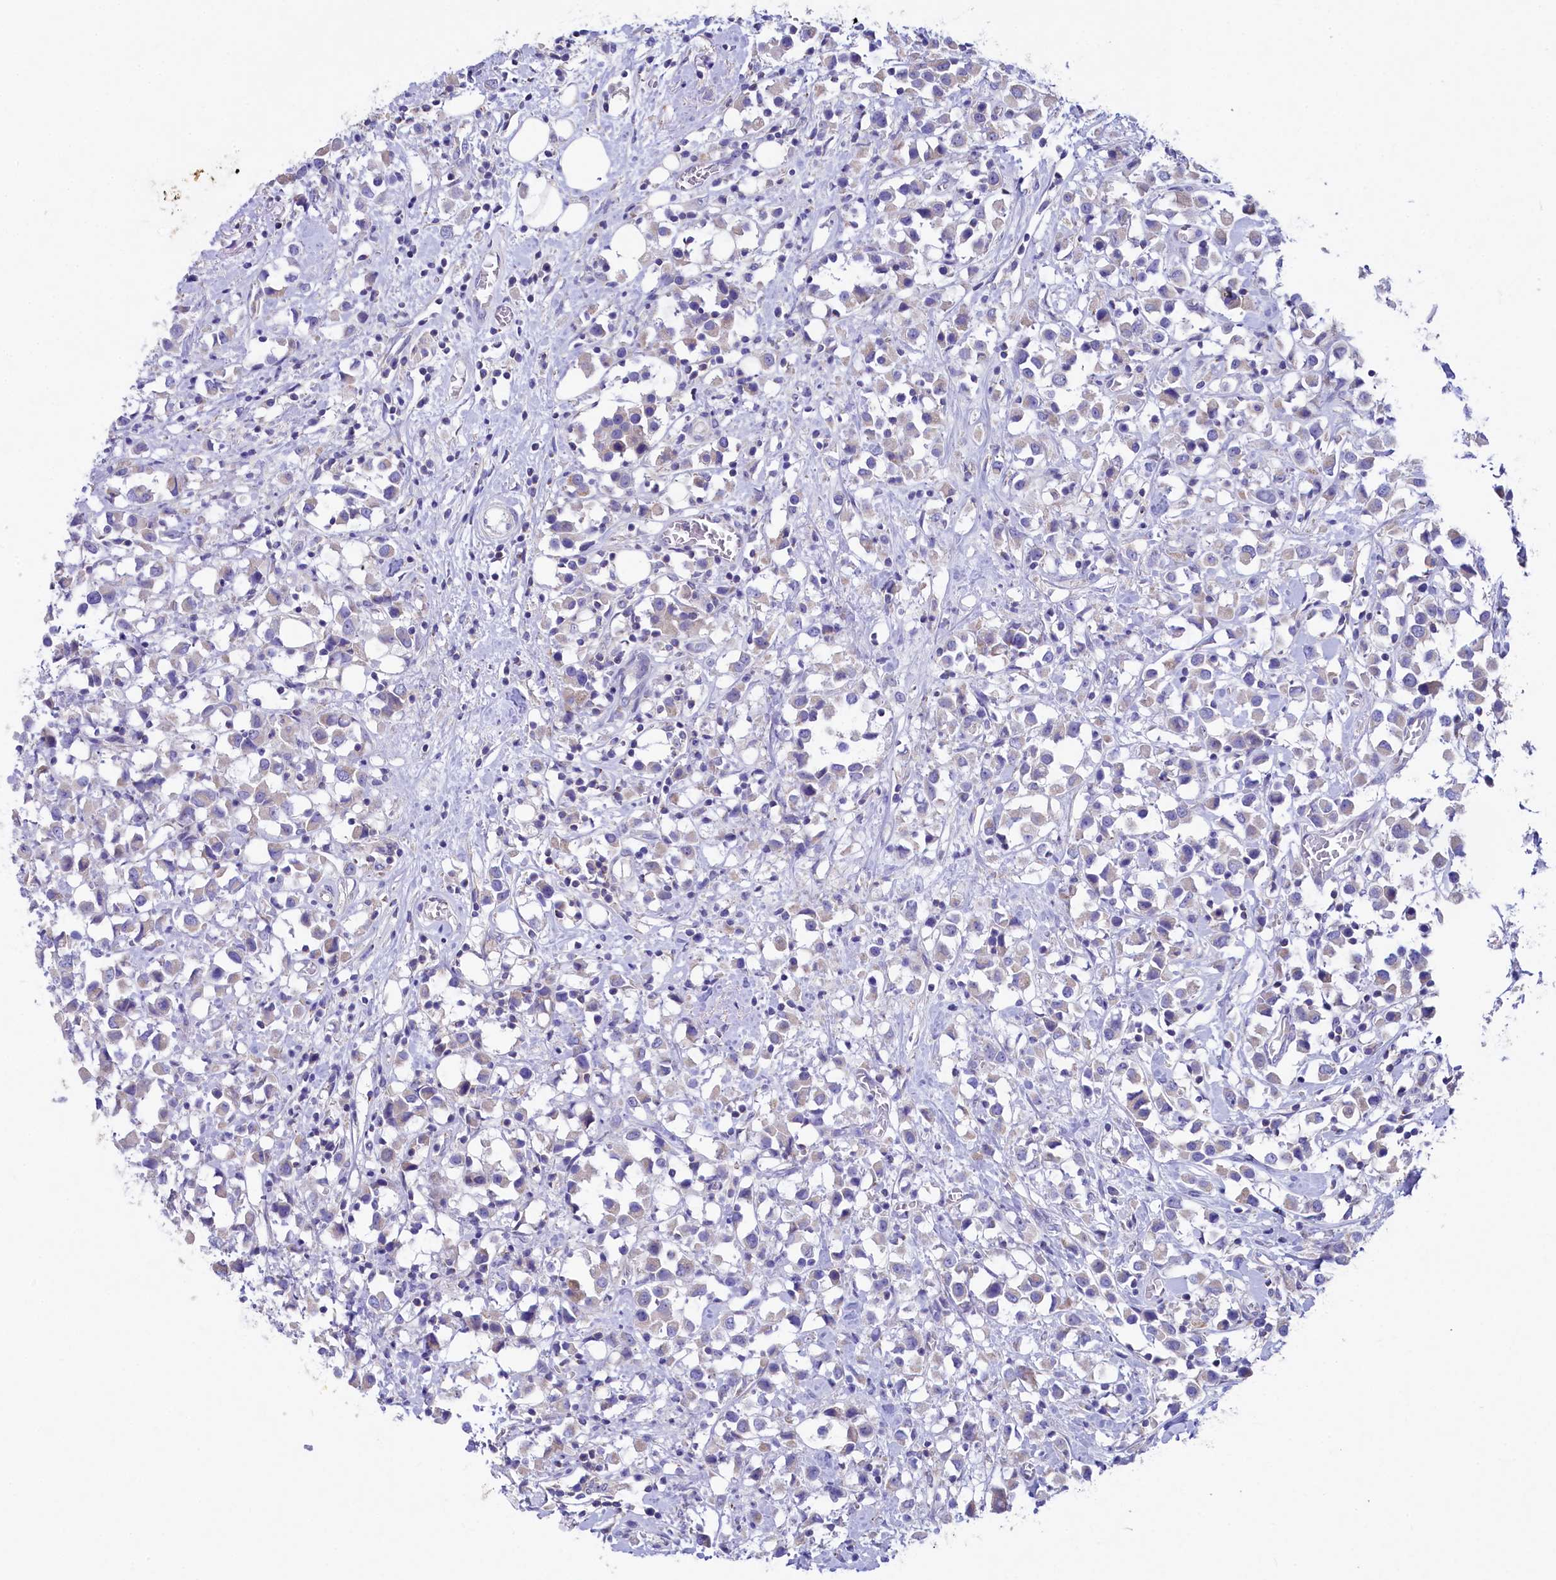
{"staining": {"intensity": "weak", "quantity": "<25%", "location": "cytoplasmic/membranous"}, "tissue": "breast cancer", "cell_type": "Tumor cells", "image_type": "cancer", "snomed": [{"axis": "morphology", "description": "Duct carcinoma"}, {"axis": "topography", "description": "Breast"}], "caption": "Immunohistochemical staining of human breast invasive ductal carcinoma exhibits no significant staining in tumor cells.", "gene": "VPS26B", "patient": {"sex": "female", "age": 61}}